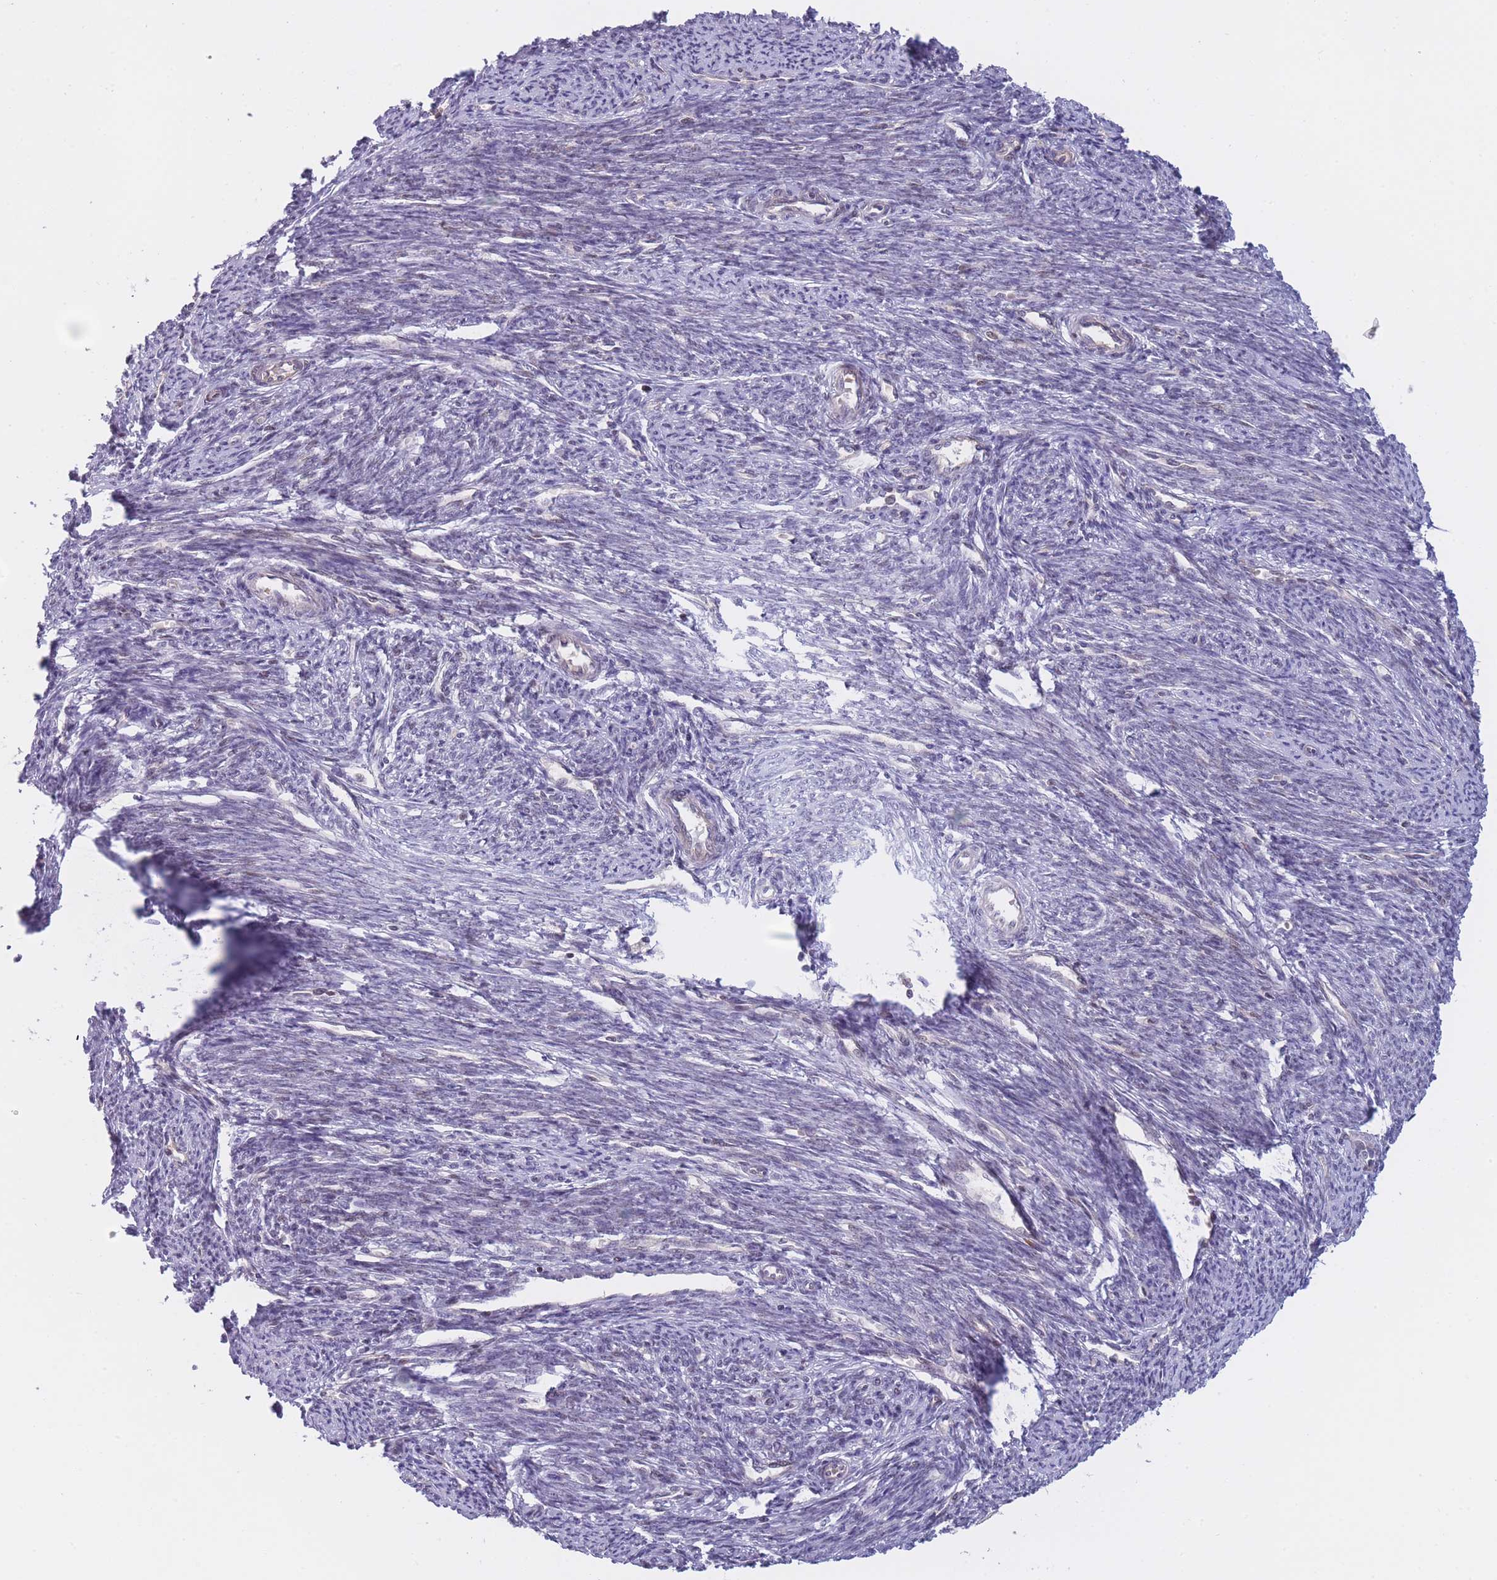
{"staining": {"intensity": "weak", "quantity": "25%-75%", "location": "cytoplasmic/membranous"}, "tissue": "smooth muscle", "cell_type": "Smooth muscle cells", "image_type": "normal", "snomed": [{"axis": "morphology", "description": "Normal tissue, NOS"}, {"axis": "topography", "description": "Smooth muscle"}, {"axis": "topography", "description": "Uterus"}], "caption": "IHC (DAB (3,3'-diaminobenzidine)) staining of normal human smooth muscle exhibits weak cytoplasmic/membranous protein staining in approximately 25%-75% of smooth muscle cells.", "gene": "SLC35F5", "patient": {"sex": "female", "age": 59}}